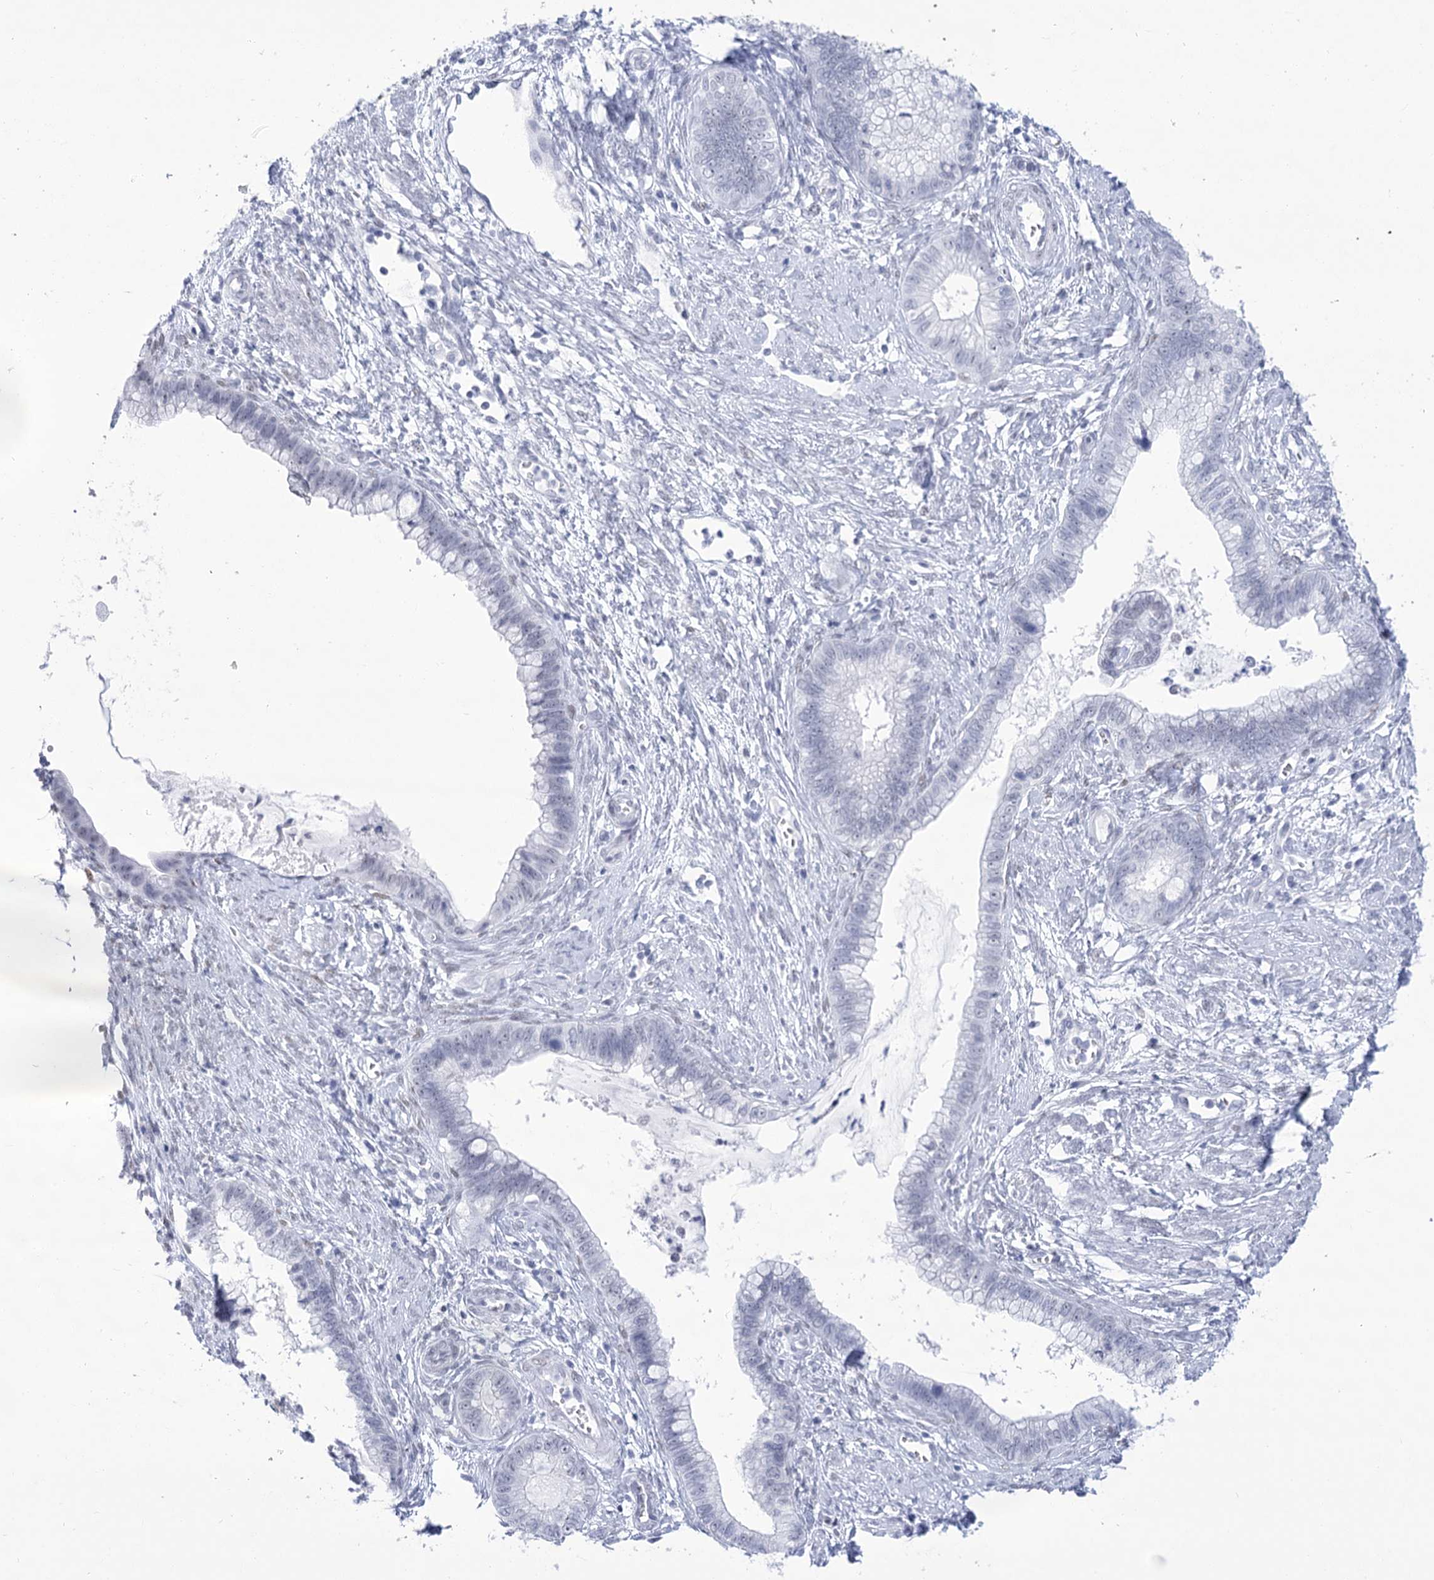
{"staining": {"intensity": "negative", "quantity": "none", "location": "none"}, "tissue": "cervical cancer", "cell_type": "Tumor cells", "image_type": "cancer", "snomed": [{"axis": "morphology", "description": "Adenocarcinoma, NOS"}, {"axis": "topography", "description": "Cervix"}], "caption": "DAB immunohistochemical staining of cervical cancer (adenocarcinoma) shows no significant expression in tumor cells.", "gene": "HORMAD1", "patient": {"sex": "female", "age": 44}}